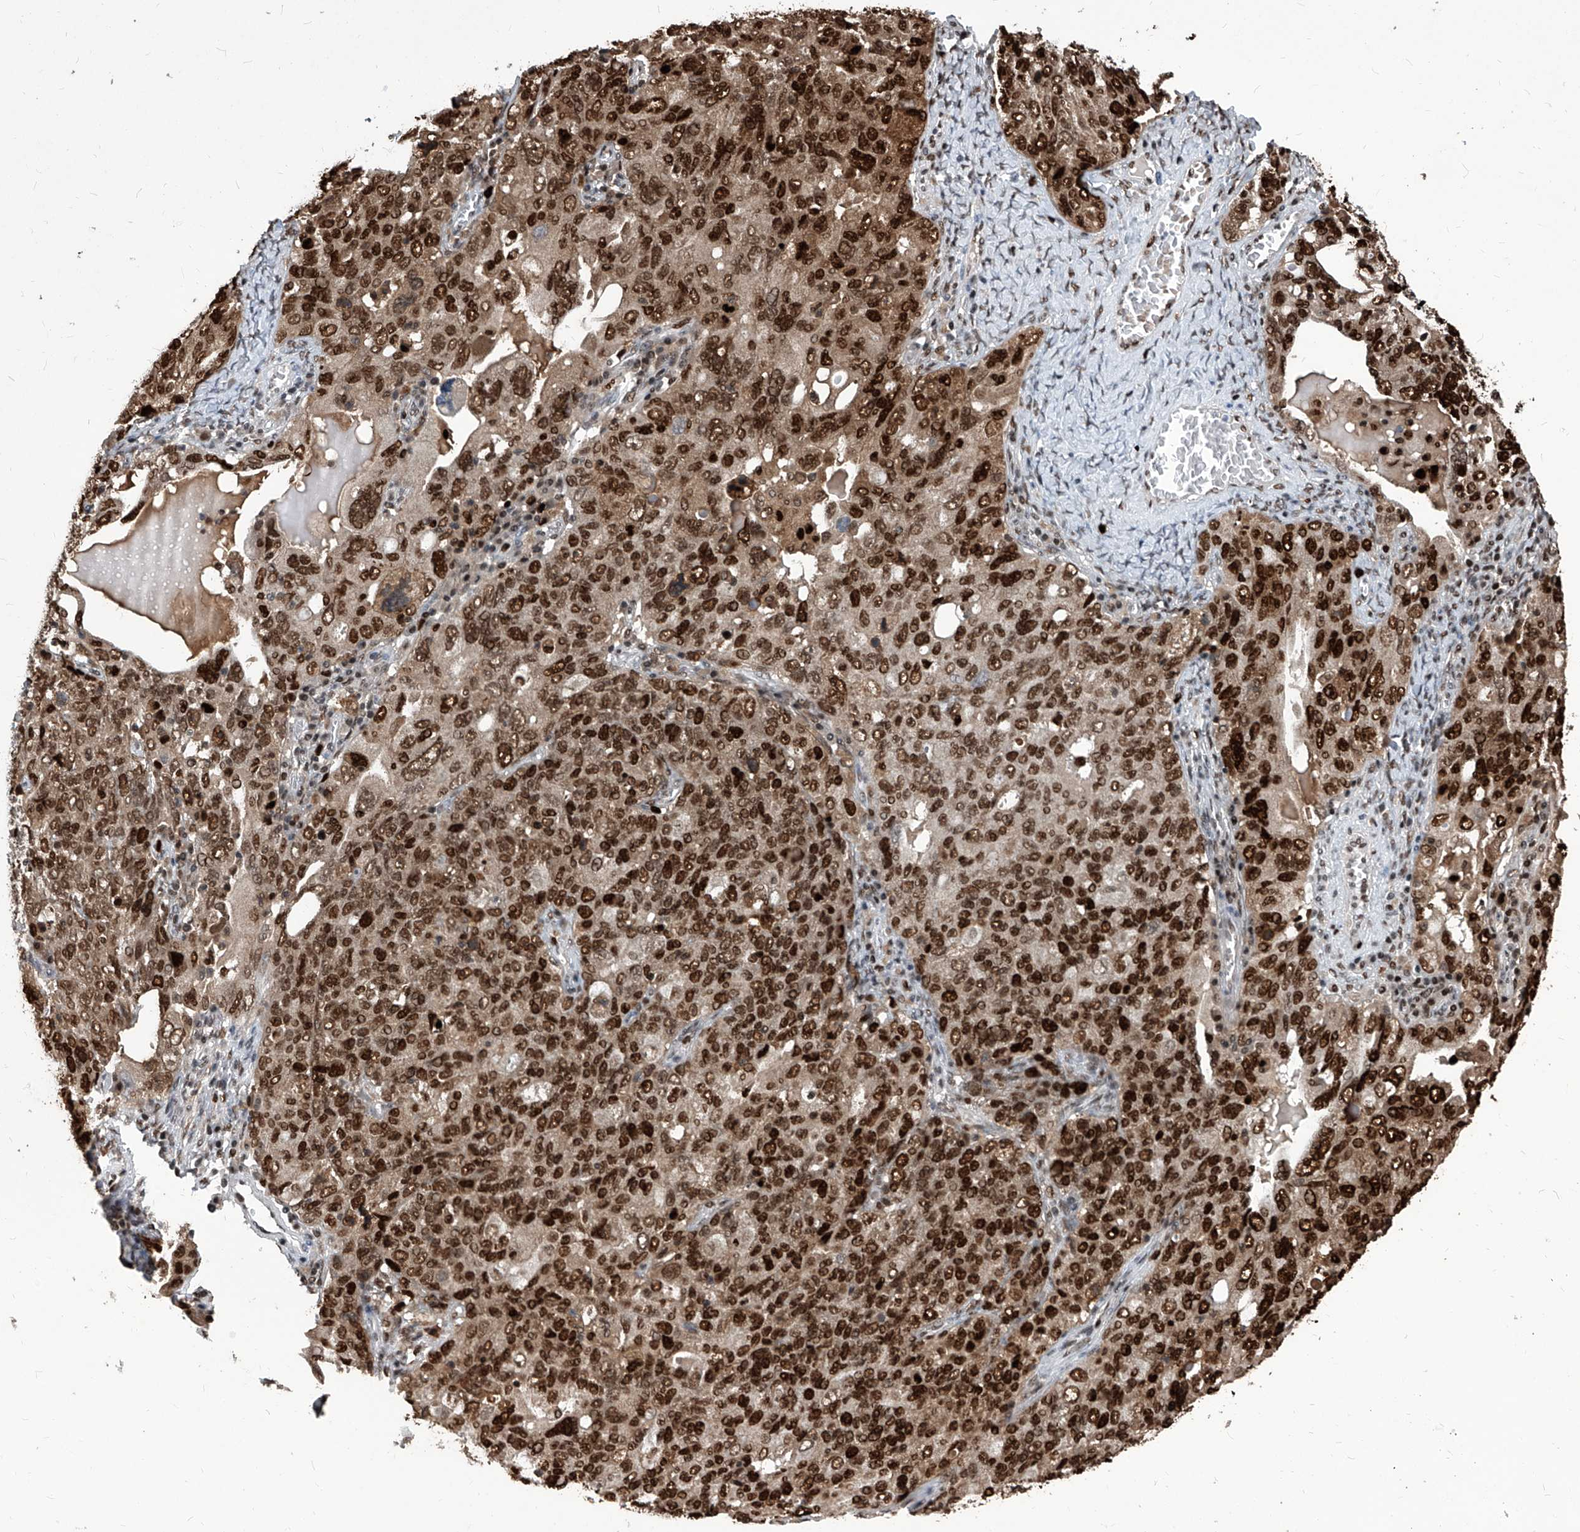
{"staining": {"intensity": "strong", "quantity": ">75%", "location": "nuclear"}, "tissue": "ovarian cancer", "cell_type": "Tumor cells", "image_type": "cancer", "snomed": [{"axis": "morphology", "description": "Carcinoma, endometroid"}, {"axis": "topography", "description": "Ovary"}], "caption": "An immunohistochemistry histopathology image of neoplastic tissue is shown. Protein staining in brown labels strong nuclear positivity in ovarian endometroid carcinoma within tumor cells.", "gene": "PCNA", "patient": {"sex": "female", "age": 62}}